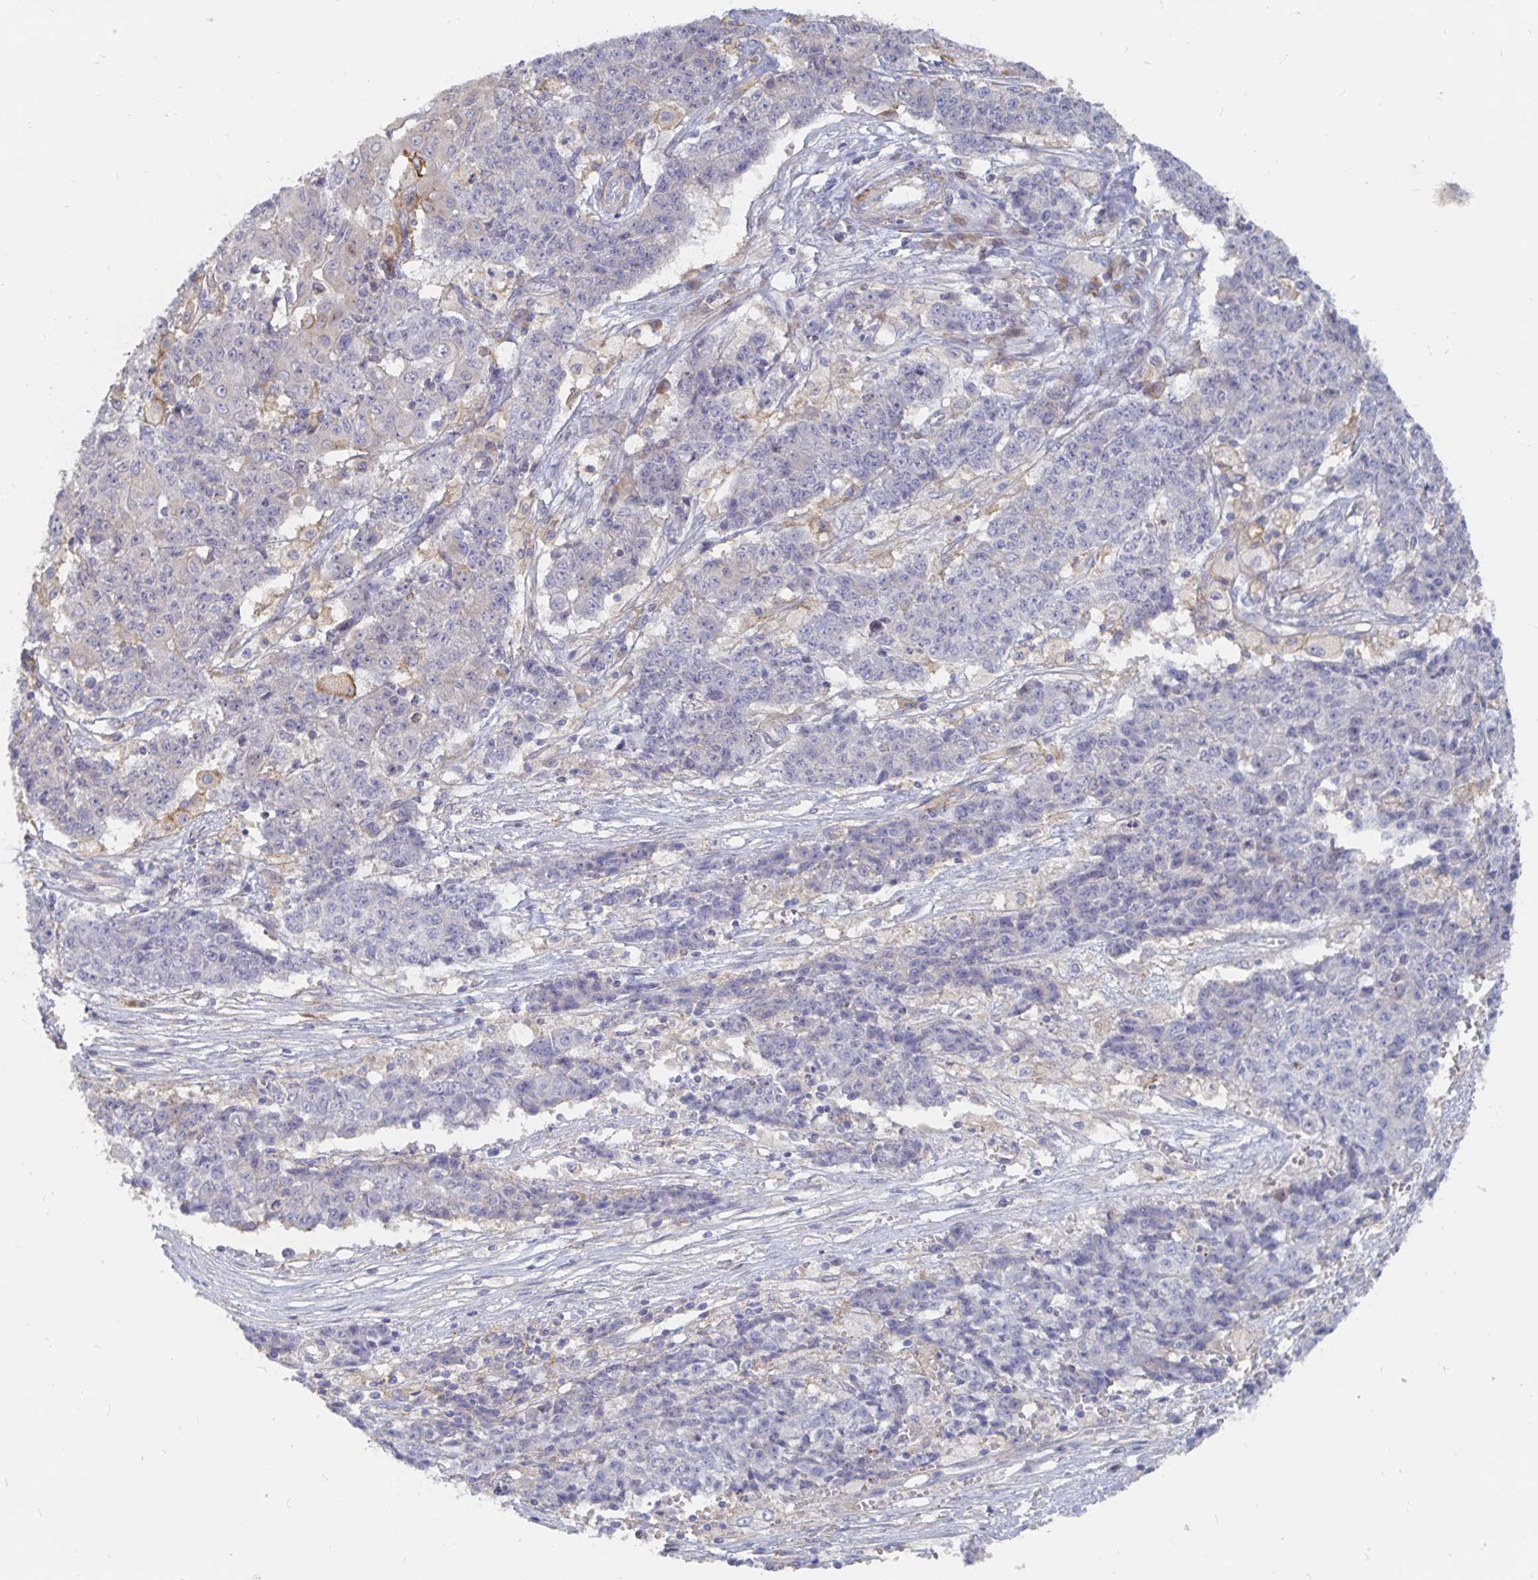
{"staining": {"intensity": "negative", "quantity": "none", "location": "none"}, "tissue": "ovarian cancer", "cell_type": "Tumor cells", "image_type": "cancer", "snomed": [{"axis": "morphology", "description": "Carcinoma, endometroid"}, {"axis": "topography", "description": "Ovary"}], "caption": "The histopathology image demonstrates no significant expression in tumor cells of ovarian endometroid carcinoma.", "gene": "KCTD19", "patient": {"sex": "female", "age": 42}}